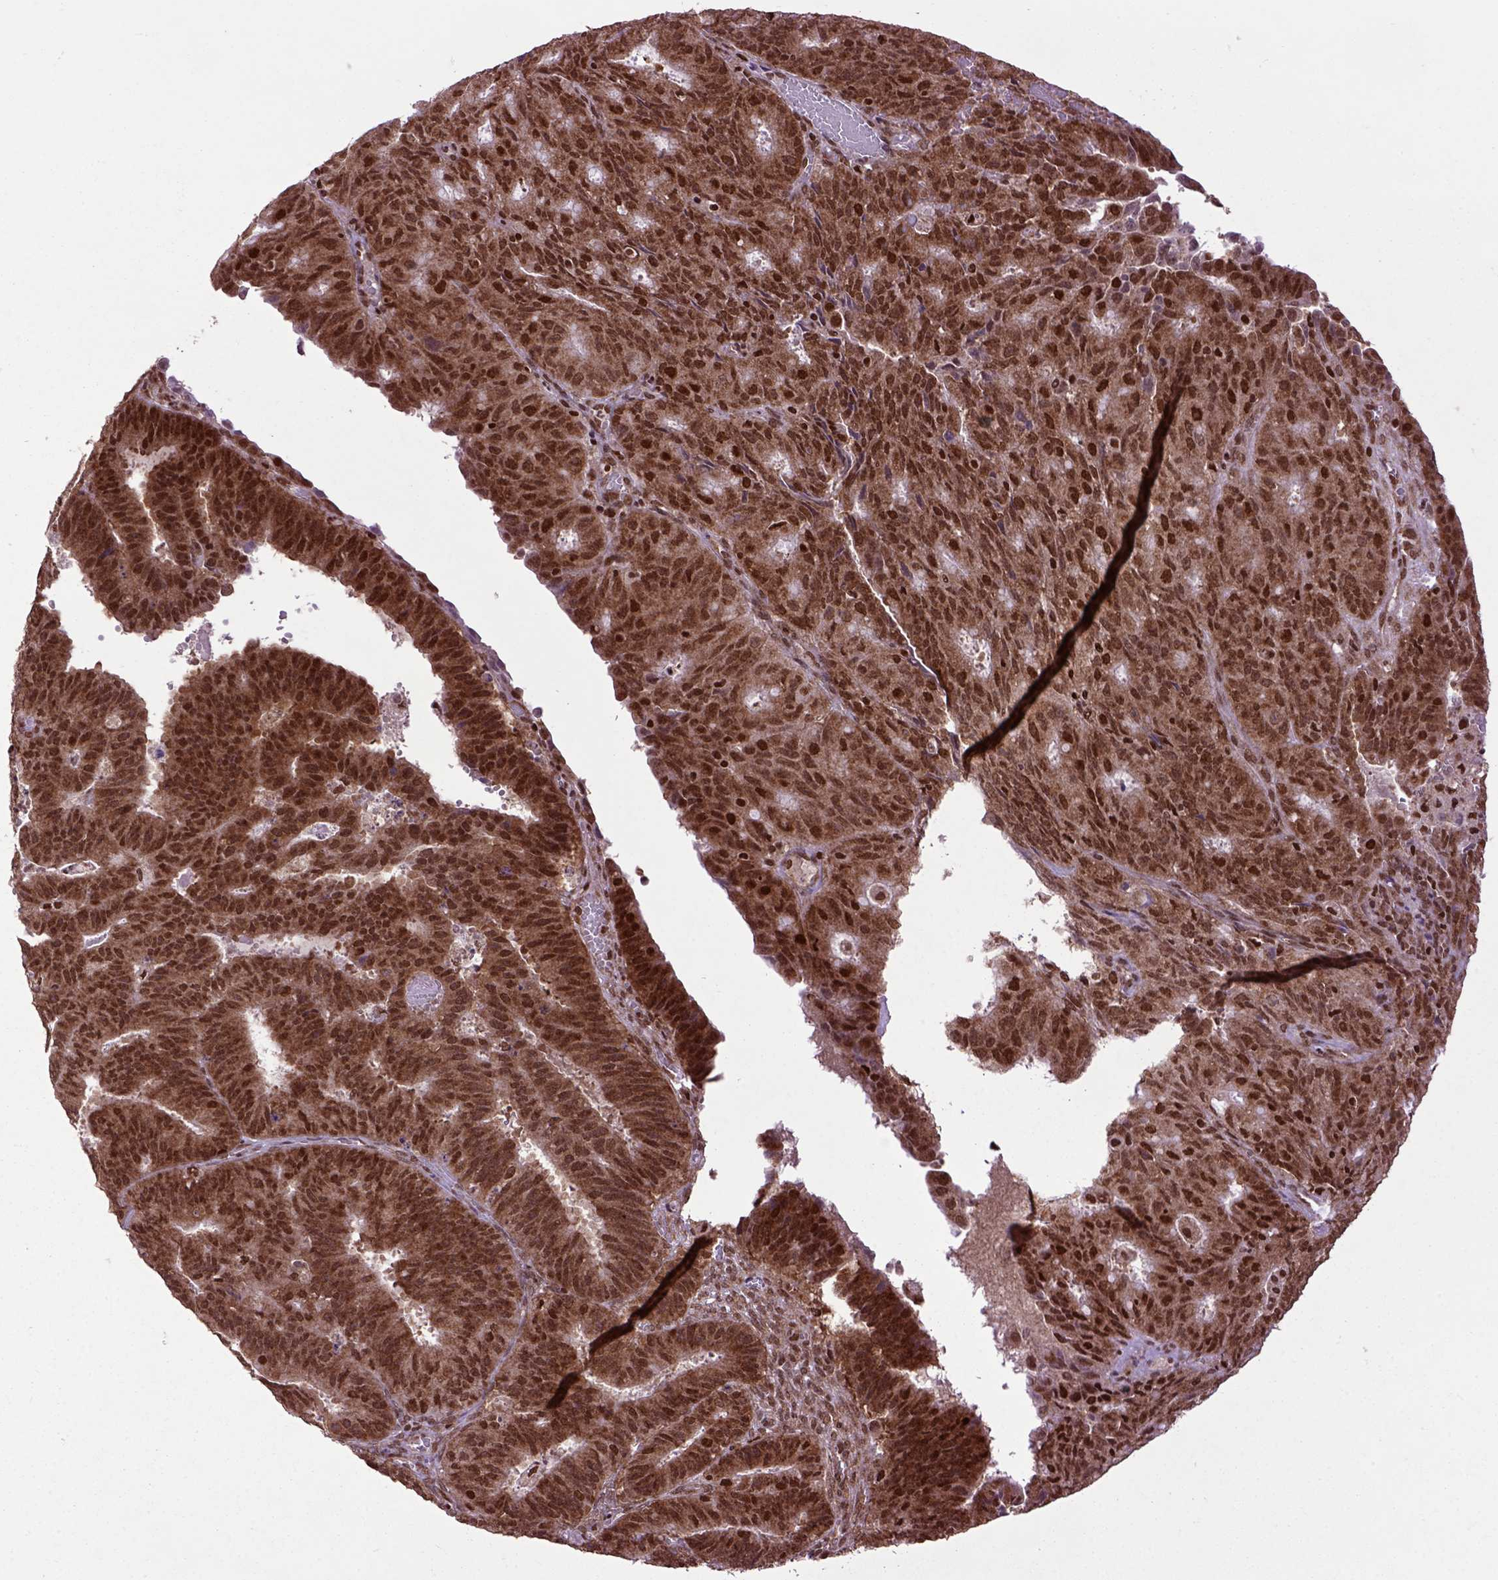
{"staining": {"intensity": "strong", "quantity": ">75%", "location": "cytoplasmic/membranous,nuclear"}, "tissue": "ovarian cancer", "cell_type": "Tumor cells", "image_type": "cancer", "snomed": [{"axis": "morphology", "description": "Carcinoma, endometroid"}, {"axis": "topography", "description": "Ovary"}], "caption": "Tumor cells exhibit strong cytoplasmic/membranous and nuclear positivity in approximately >75% of cells in ovarian endometroid carcinoma. (Stains: DAB in brown, nuclei in blue, Microscopy: brightfield microscopy at high magnification).", "gene": "CELF1", "patient": {"sex": "female", "age": 42}}